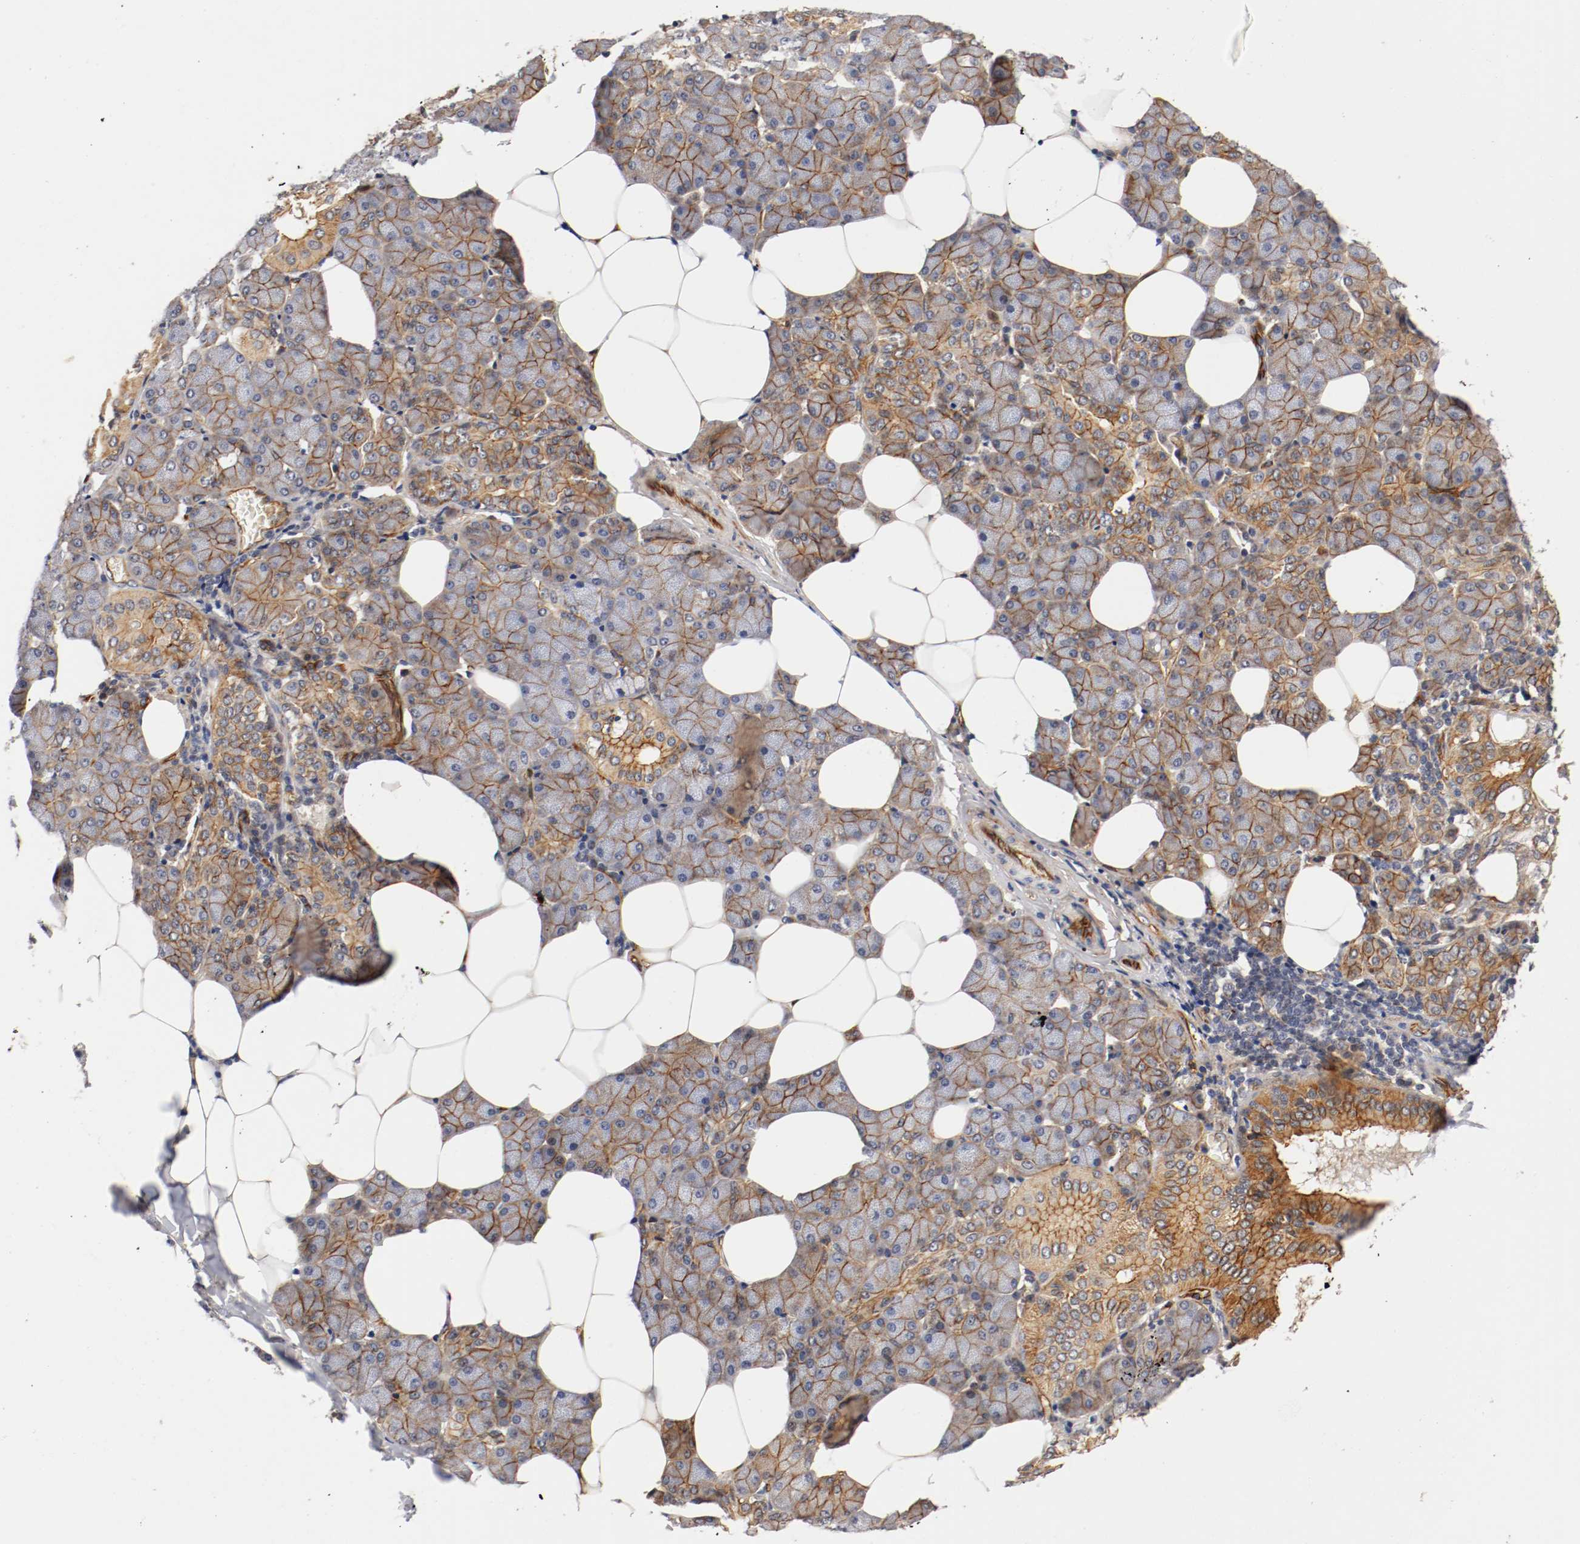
{"staining": {"intensity": "strong", "quantity": ">75%", "location": "cytoplasmic/membranous"}, "tissue": "salivary gland", "cell_type": "Glandular cells", "image_type": "normal", "snomed": [{"axis": "morphology", "description": "Normal tissue, NOS"}, {"axis": "morphology", "description": "Adenoma, NOS"}, {"axis": "topography", "description": "Salivary gland"}], "caption": "IHC (DAB) staining of benign human salivary gland demonstrates strong cytoplasmic/membranous protein staining in about >75% of glandular cells.", "gene": "TYK2", "patient": {"sex": "female", "age": 32}}